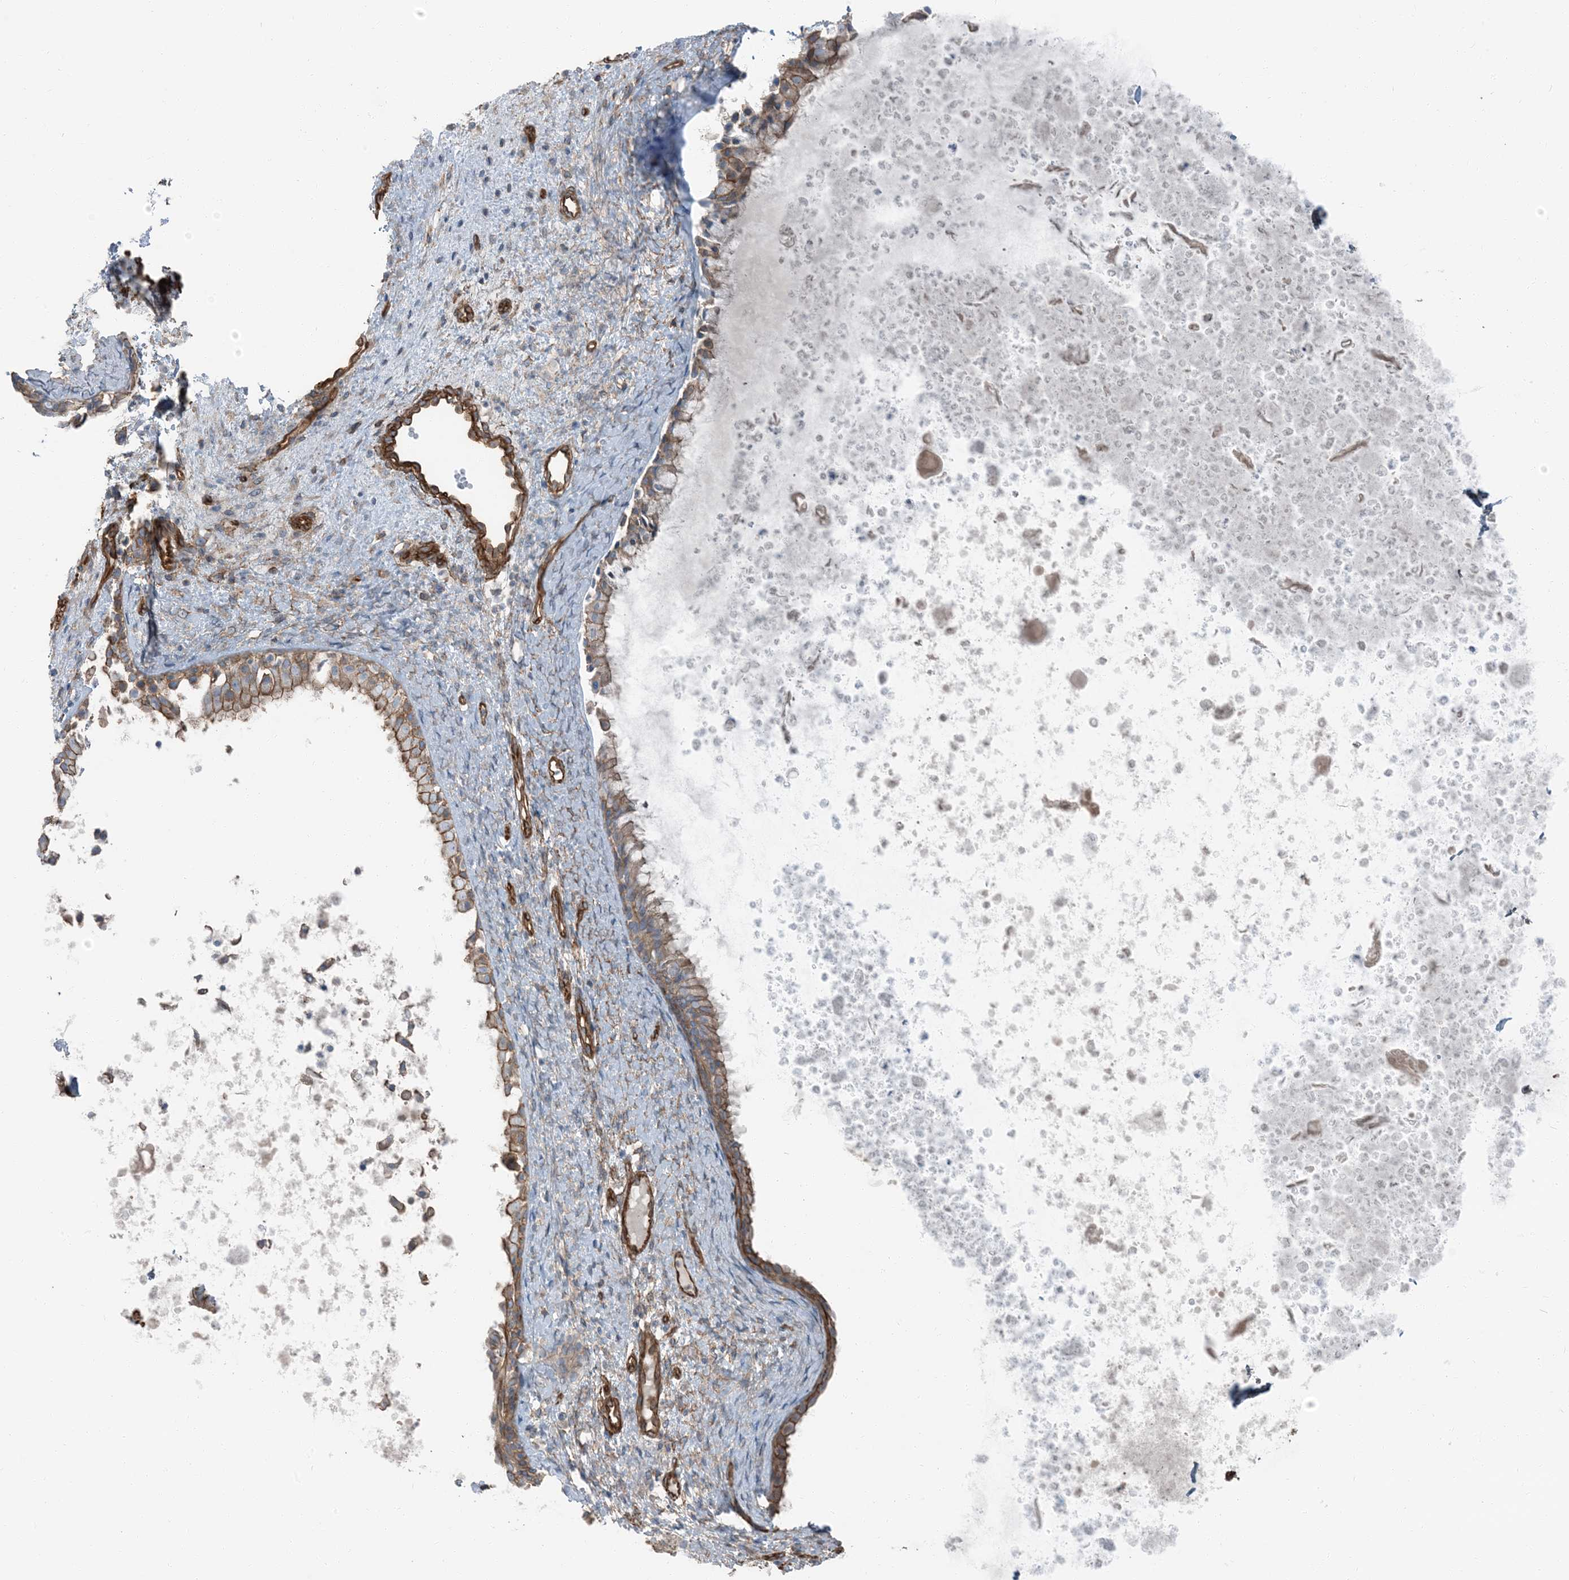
{"staining": {"intensity": "moderate", "quantity": ">75%", "location": "cytoplasmic/membranous"}, "tissue": "nasopharynx", "cell_type": "Respiratory epithelial cells", "image_type": "normal", "snomed": [{"axis": "morphology", "description": "Normal tissue, NOS"}, {"axis": "topography", "description": "Nasopharynx"}], "caption": "IHC image of unremarkable nasopharynx: human nasopharynx stained using immunohistochemistry (IHC) shows medium levels of moderate protein expression localized specifically in the cytoplasmic/membranous of respiratory epithelial cells, appearing as a cytoplasmic/membranous brown color.", "gene": "ZFP90", "patient": {"sex": "male", "age": 22}}